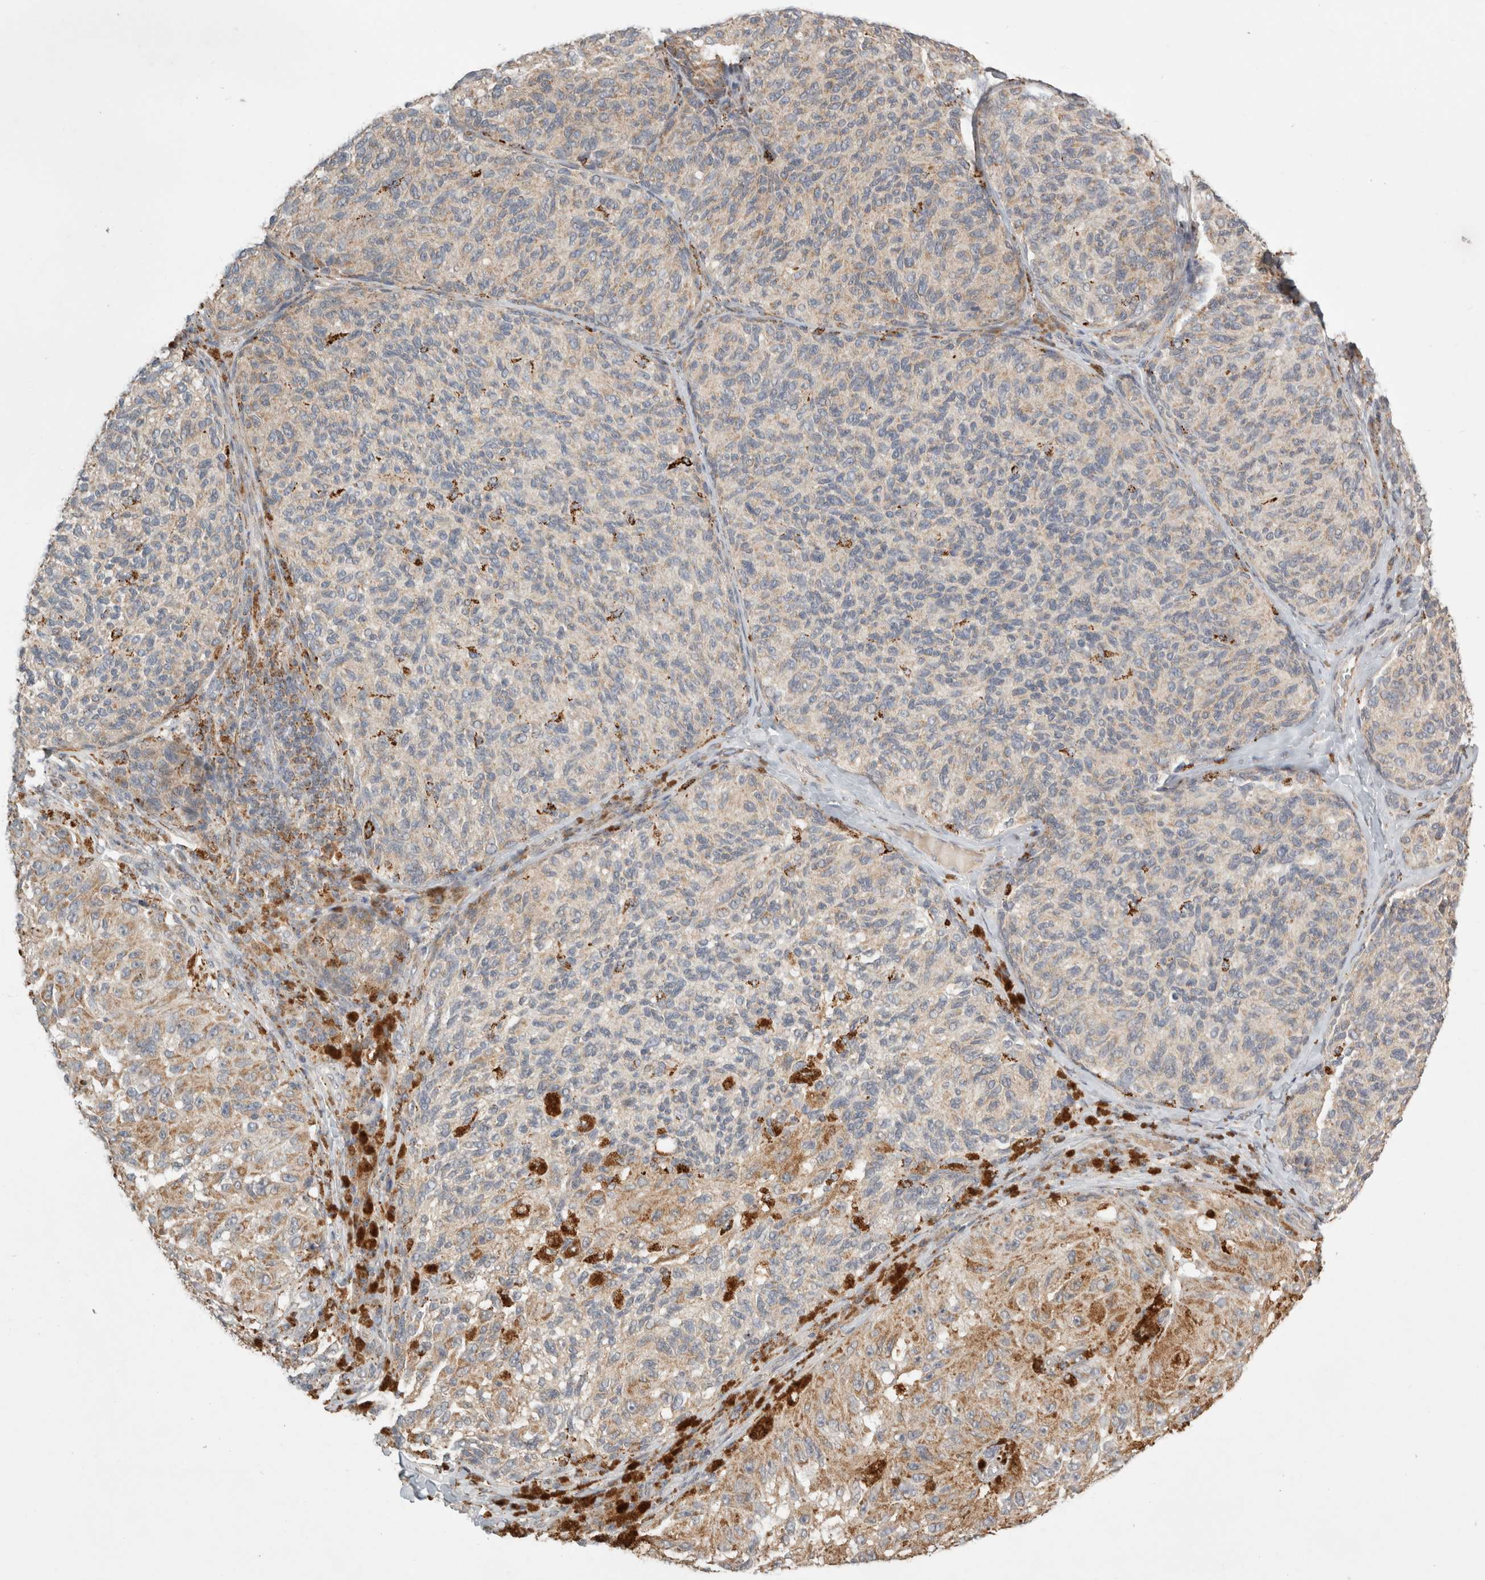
{"staining": {"intensity": "moderate", "quantity": "25%-75%", "location": "cytoplasmic/membranous"}, "tissue": "melanoma", "cell_type": "Tumor cells", "image_type": "cancer", "snomed": [{"axis": "morphology", "description": "Malignant melanoma, NOS"}, {"axis": "topography", "description": "Skin"}], "caption": "Immunohistochemistry (IHC) (DAB) staining of human melanoma reveals moderate cytoplasmic/membranous protein positivity in approximately 25%-75% of tumor cells.", "gene": "HROB", "patient": {"sex": "female", "age": 73}}